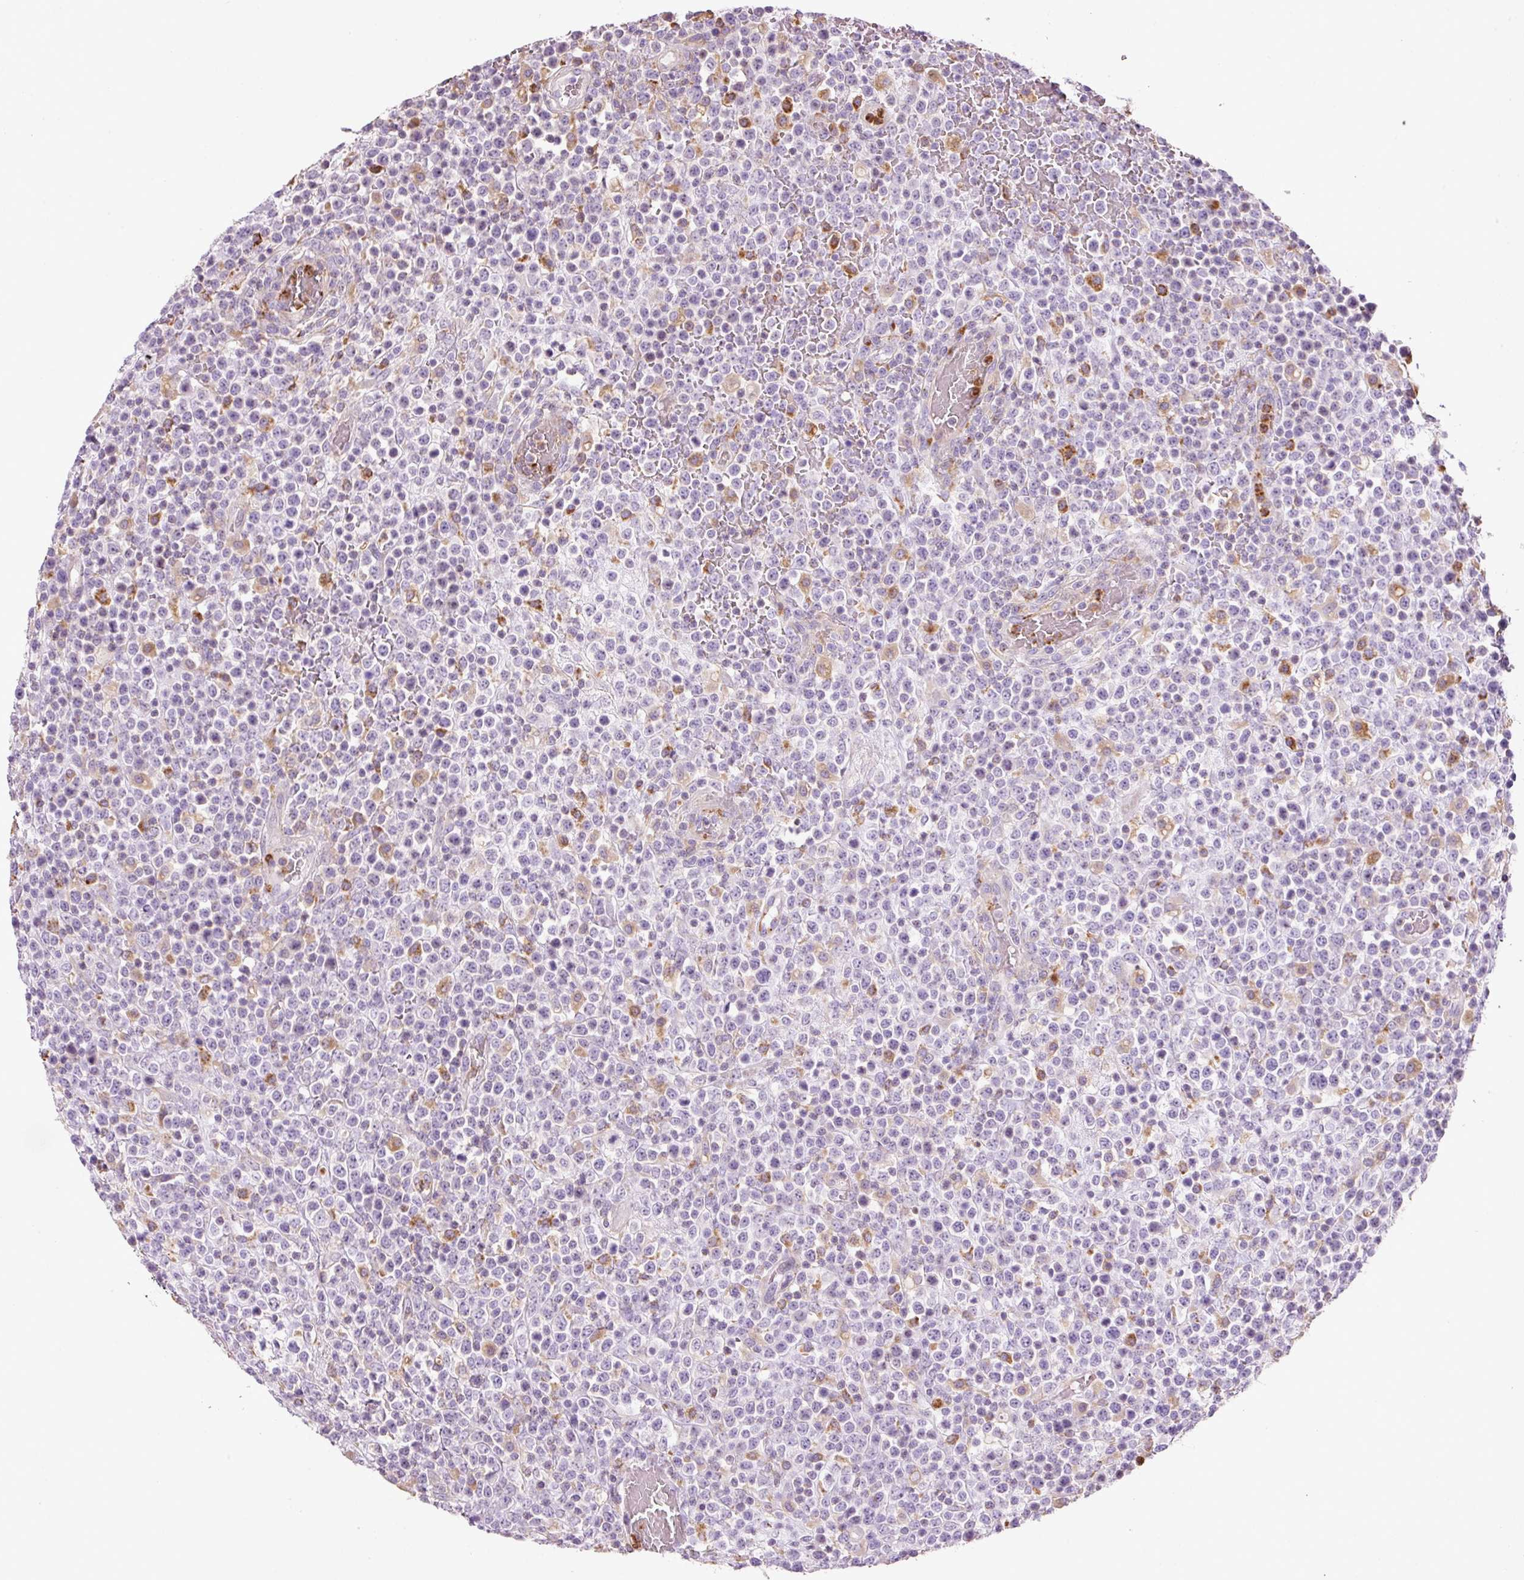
{"staining": {"intensity": "moderate", "quantity": "<25%", "location": "cytoplasmic/membranous"}, "tissue": "lymphoma", "cell_type": "Tumor cells", "image_type": "cancer", "snomed": [{"axis": "morphology", "description": "Malignant lymphoma, non-Hodgkin's type, High grade"}, {"axis": "topography", "description": "Colon"}], "caption": "Lymphoma tissue exhibits moderate cytoplasmic/membranous positivity in about <25% of tumor cells, visualized by immunohistochemistry. (IHC, brightfield microscopy, high magnification).", "gene": "TMC8", "patient": {"sex": "female", "age": 53}}